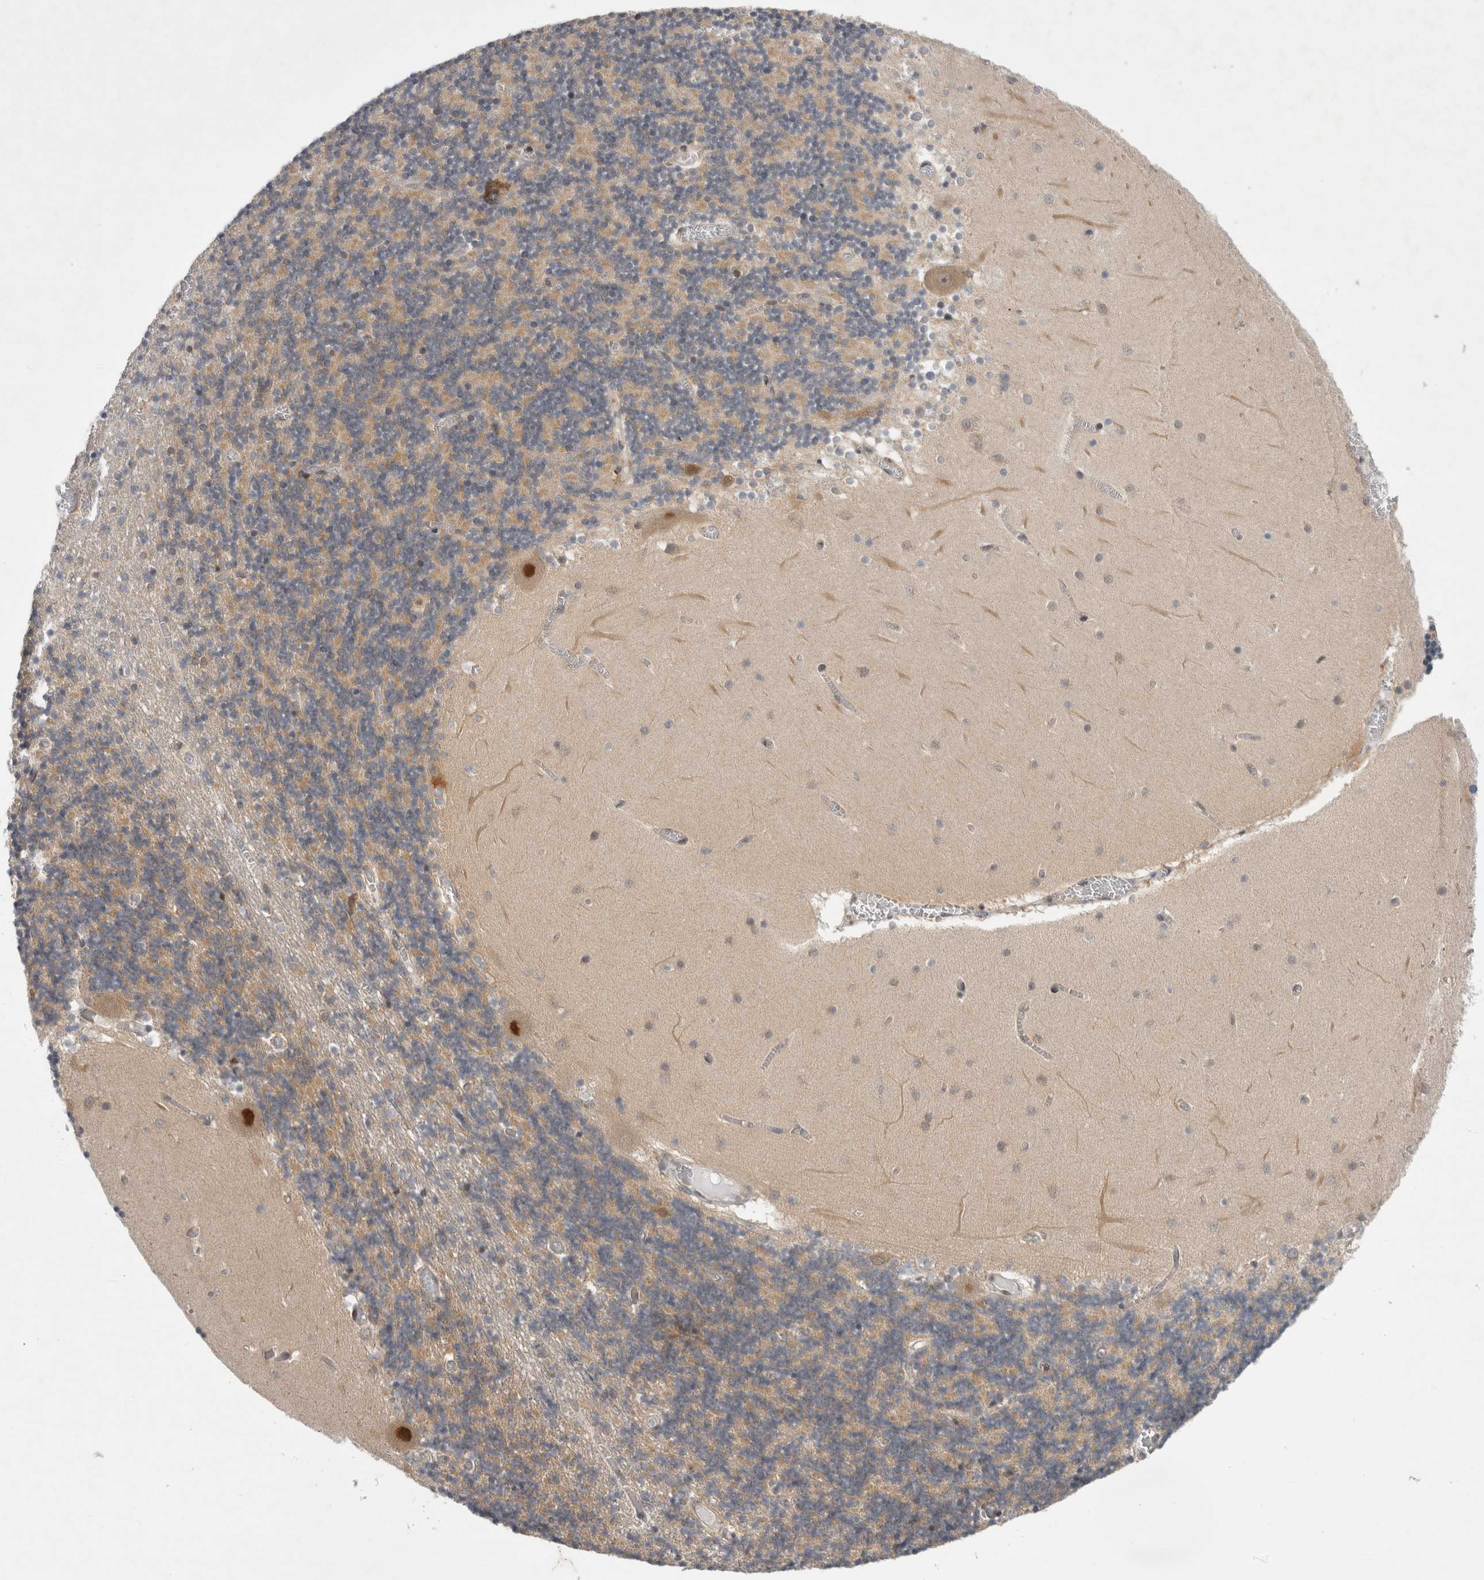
{"staining": {"intensity": "moderate", "quantity": ">75%", "location": "cytoplasmic/membranous"}, "tissue": "cerebellum", "cell_type": "Cells in granular layer", "image_type": "normal", "snomed": [{"axis": "morphology", "description": "Normal tissue, NOS"}, {"axis": "topography", "description": "Cerebellum"}], "caption": "Immunohistochemical staining of normal human cerebellum shows moderate cytoplasmic/membranous protein positivity in about >75% of cells in granular layer.", "gene": "PSMB2", "patient": {"sex": "female", "age": 28}}